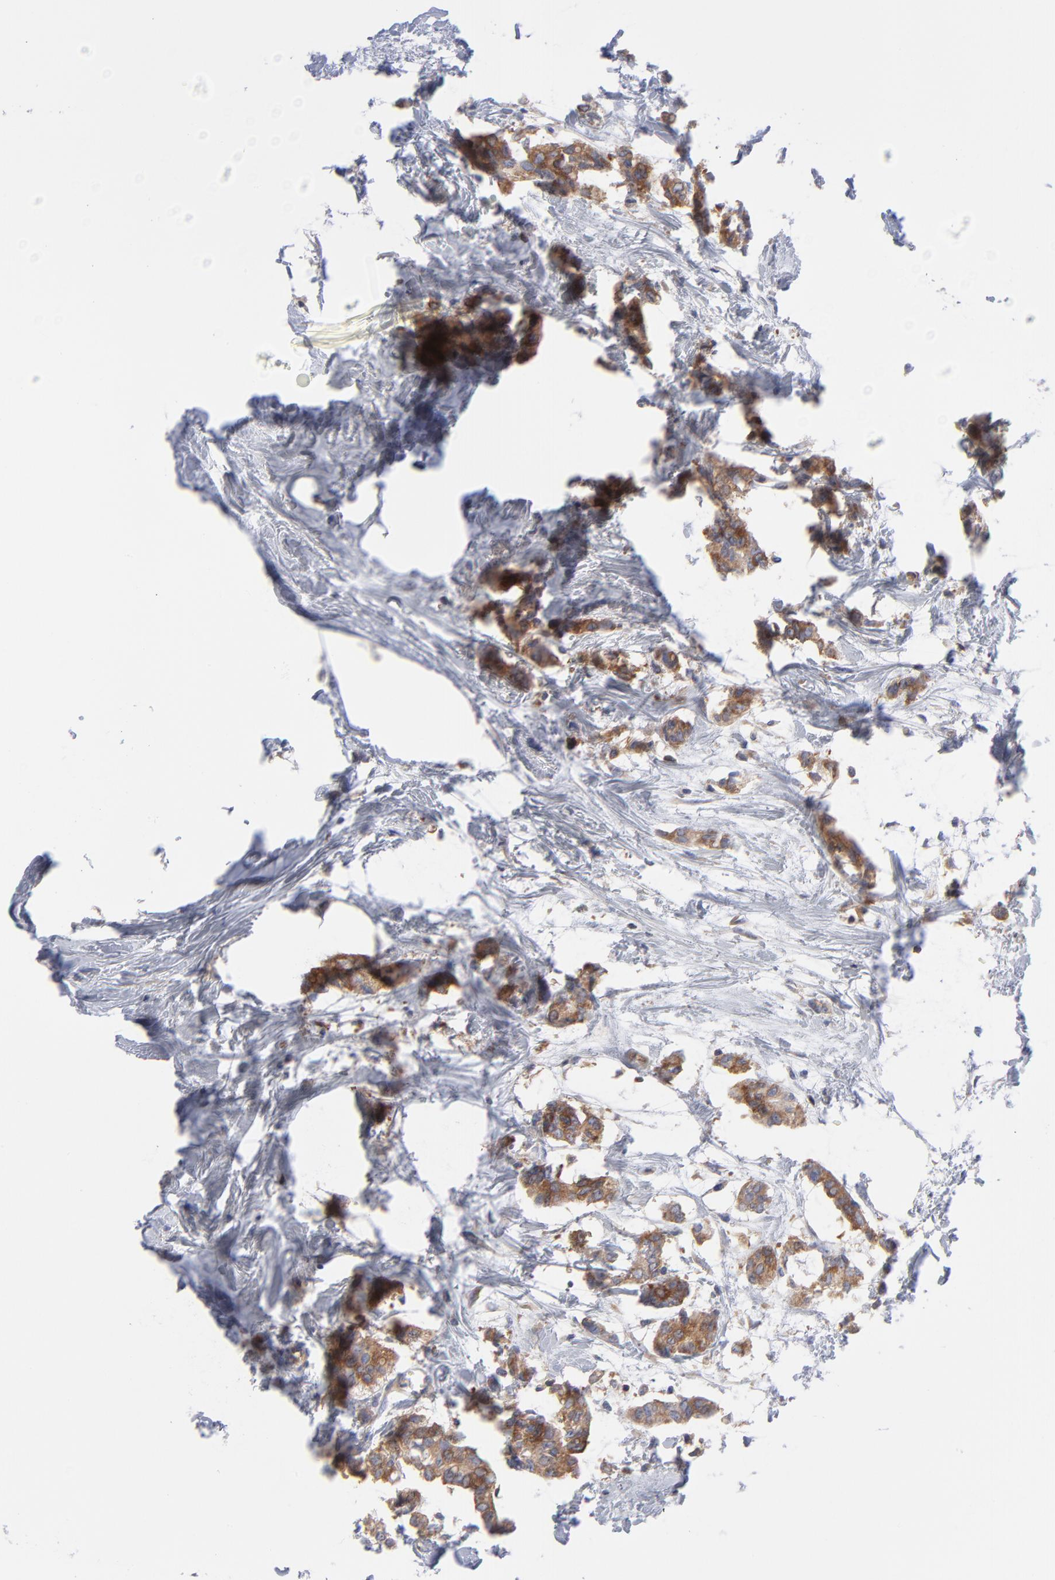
{"staining": {"intensity": "moderate", "quantity": ">75%", "location": "cytoplasmic/membranous"}, "tissue": "breast cancer", "cell_type": "Tumor cells", "image_type": "cancer", "snomed": [{"axis": "morphology", "description": "Duct carcinoma"}, {"axis": "topography", "description": "Breast"}], "caption": "IHC histopathology image of human breast cancer stained for a protein (brown), which displays medium levels of moderate cytoplasmic/membranous positivity in about >75% of tumor cells.", "gene": "NFKBIA", "patient": {"sex": "female", "age": 84}}